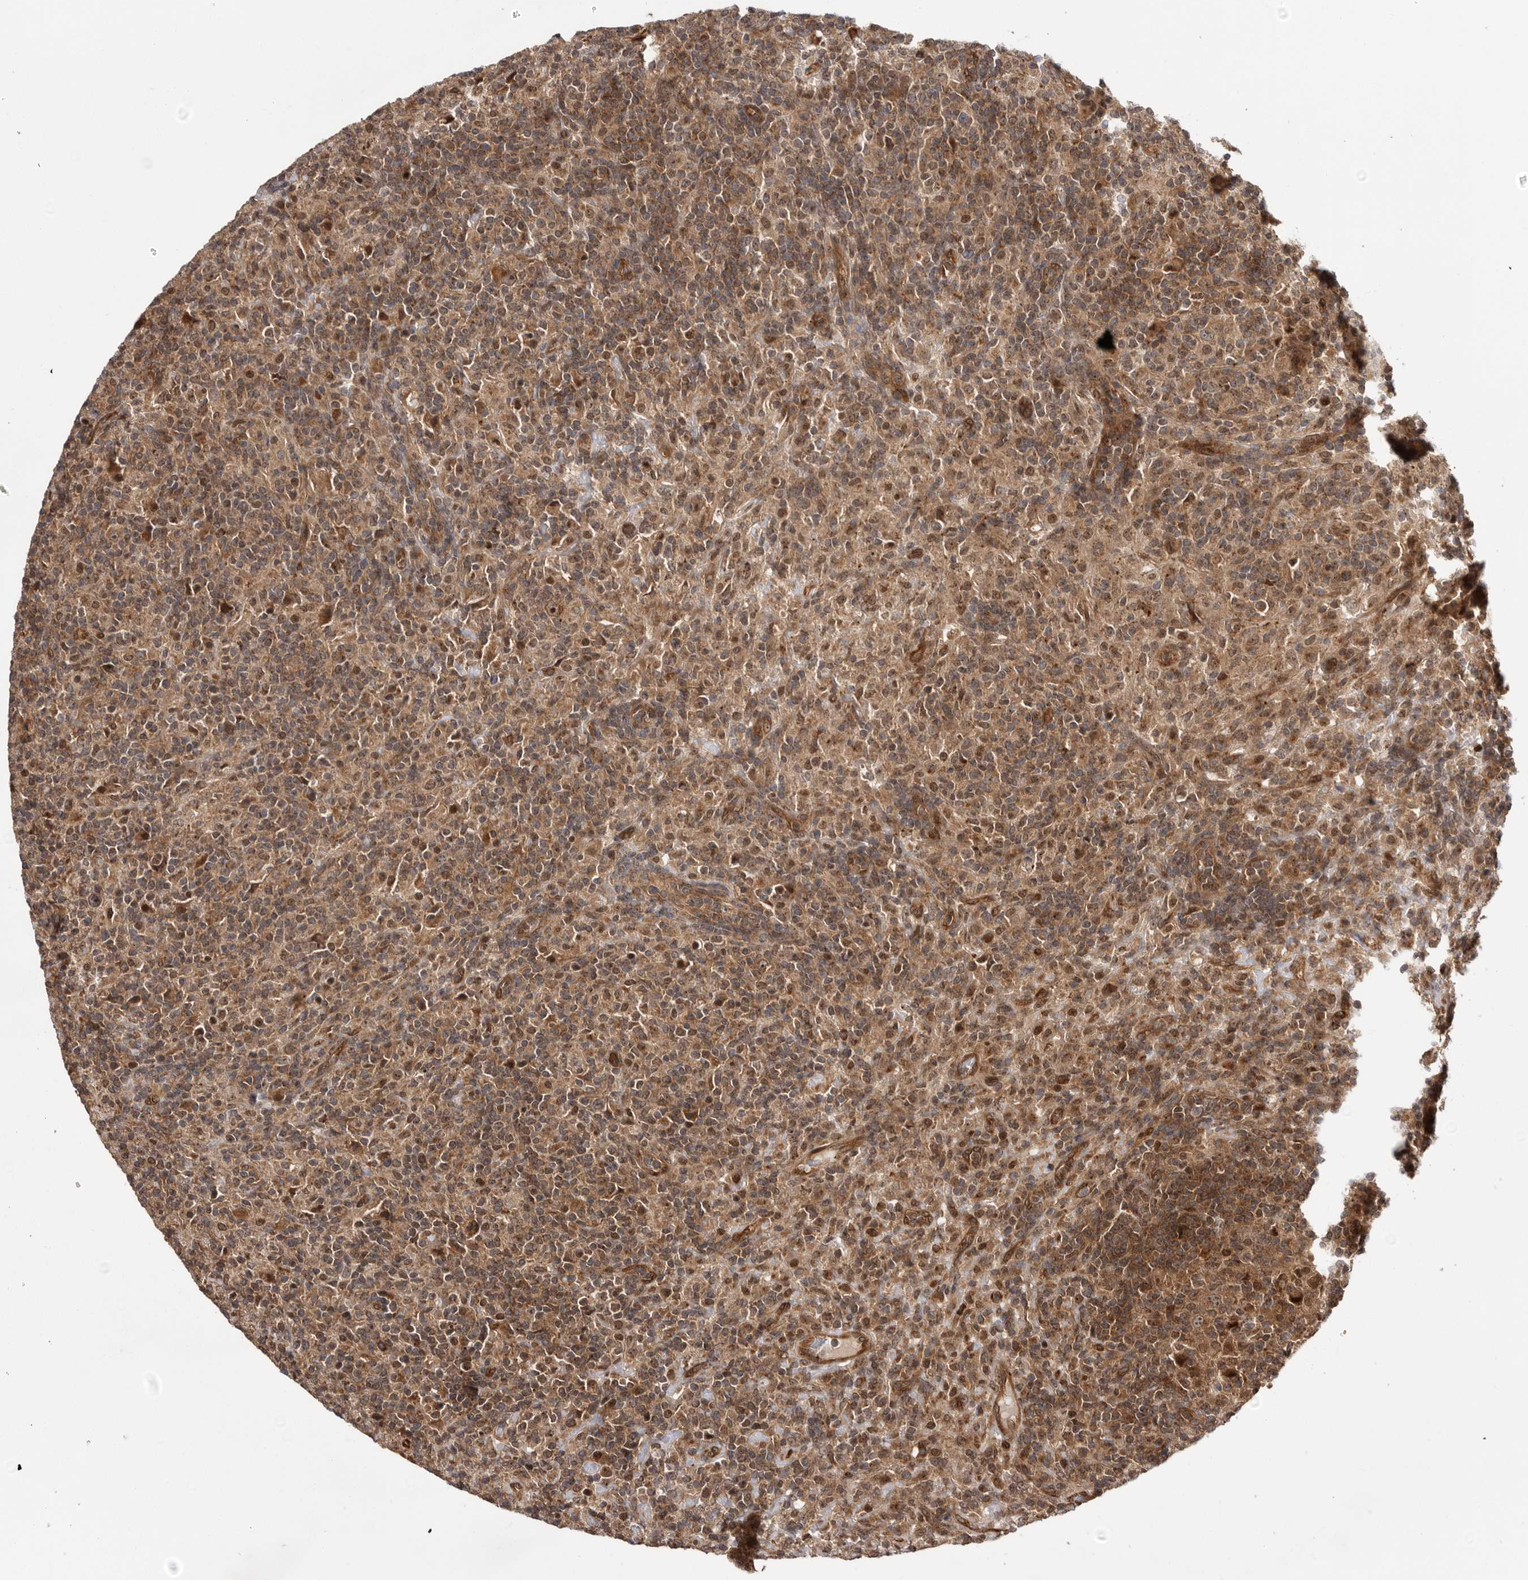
{"staining": {"intensity": "moderate", "quantity": ">75%", "location": "cytoplasmic/membranous,nuclear"}, "tissue": "lymphoma", "cell_type": "Tumor cells", "image_type": "cancer", "snomed": [{"axis": "morphology", "description": "Hodgkin's disease, NOS"}, {"axis": "topography", "description": "Lymph node"}], "caption": "A micrograph of Hodgkin's disease stained for a protein reveals moderate cytoplasmic/membranous and nuclear brown staining in tumor cells.", "gene": "DHDDS", "patient": {"sex": "male", "age": 70}}